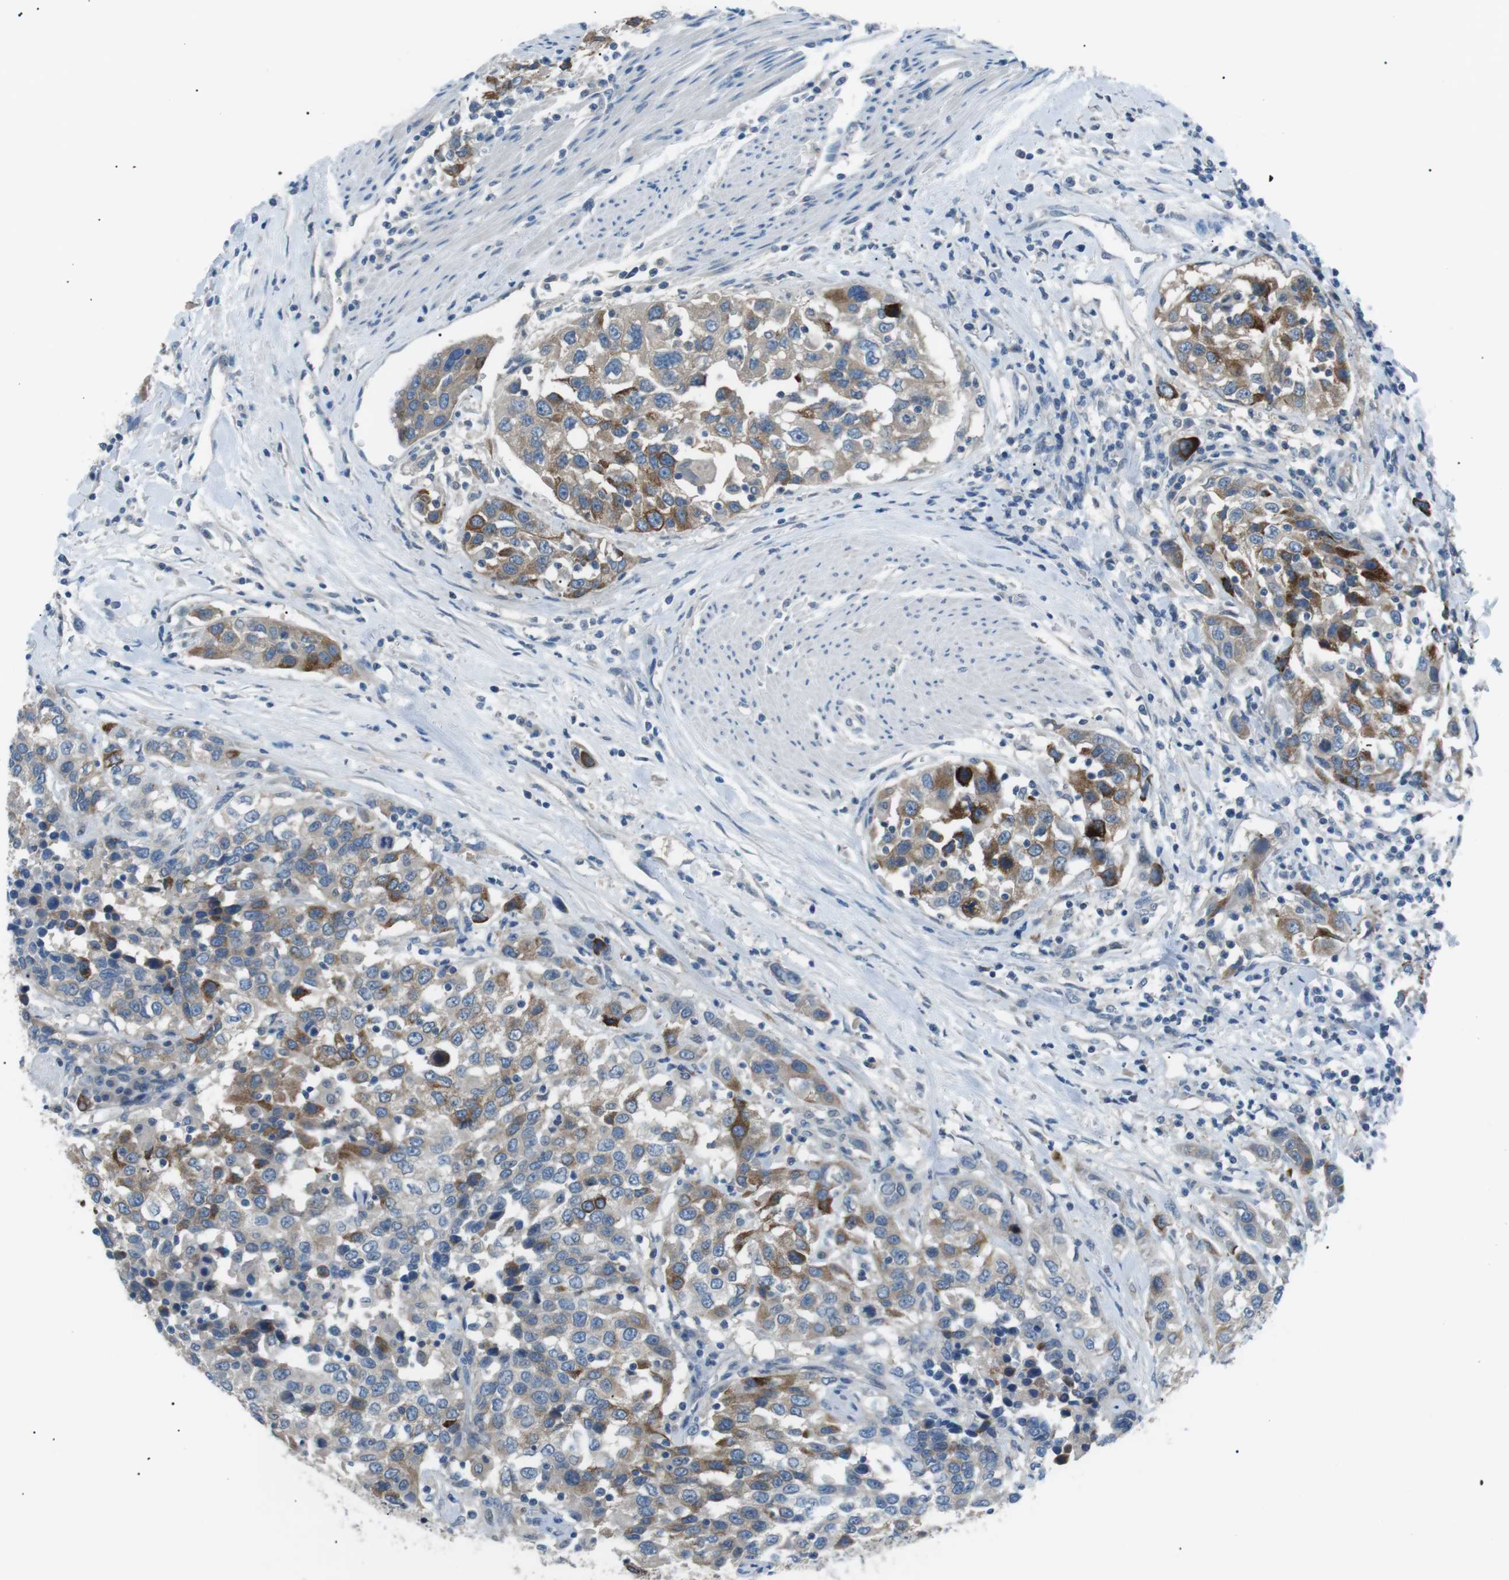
{"staining": {"intensity": "moderate", "quantity": "25%-75%", "location": "cytoplasmic/membranous"}, "tissue": "urothelial cancer", "cell_type": "Tumor cells", "image_type": "cancer", "snomed": [{"axis": "morphology", "description": "Urothelial carcinoma, High grade"}, {"axis": "topography", "description": "Urinary bladder"}], "caption": "Tumor cells show medium levels of moderate cytoplasmic/membranous expression in about 25%-75% of cells in urothelial cancer.", "gene": "CDH26", "patient": {"sex": "female", "age": 80}}